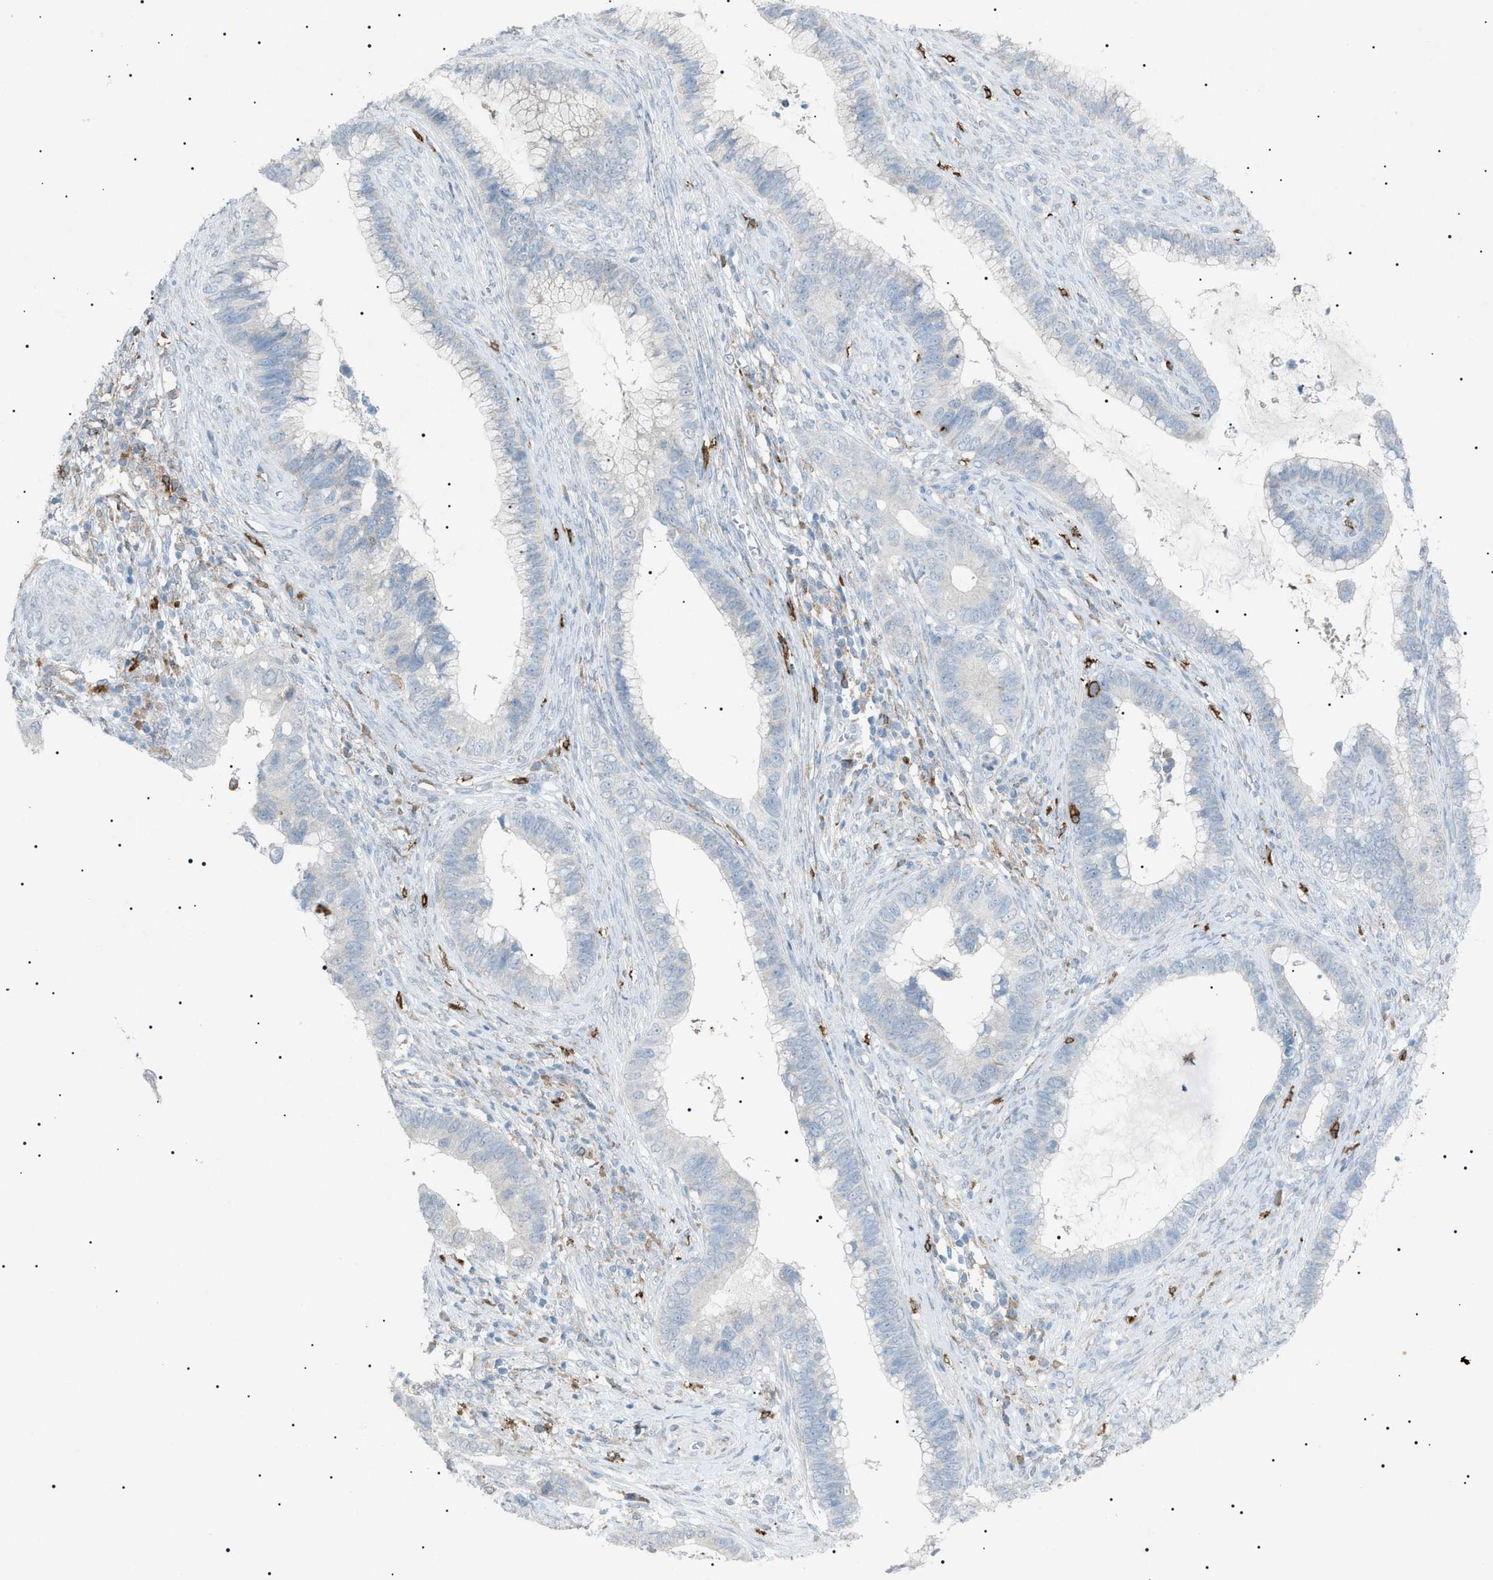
{"staining": {"intensity": "negative", "quantity": "none", "location": "none"}, "tissue": "cervical cancer", "cell_type": "Tumor cells", "image_type": "cancer", "snomed": [{"axis": "morphology", "description": "Adenocarcinoma, NOS"}, {"axis": "topography", "description": "Cervix"}], "caption": "Immunohistochemical staining of cervical adenocarcinoma demonstrates no significant expression in tumor cells.", "gene": "BTK", "patient": {"sex": "female", "age": 44}}